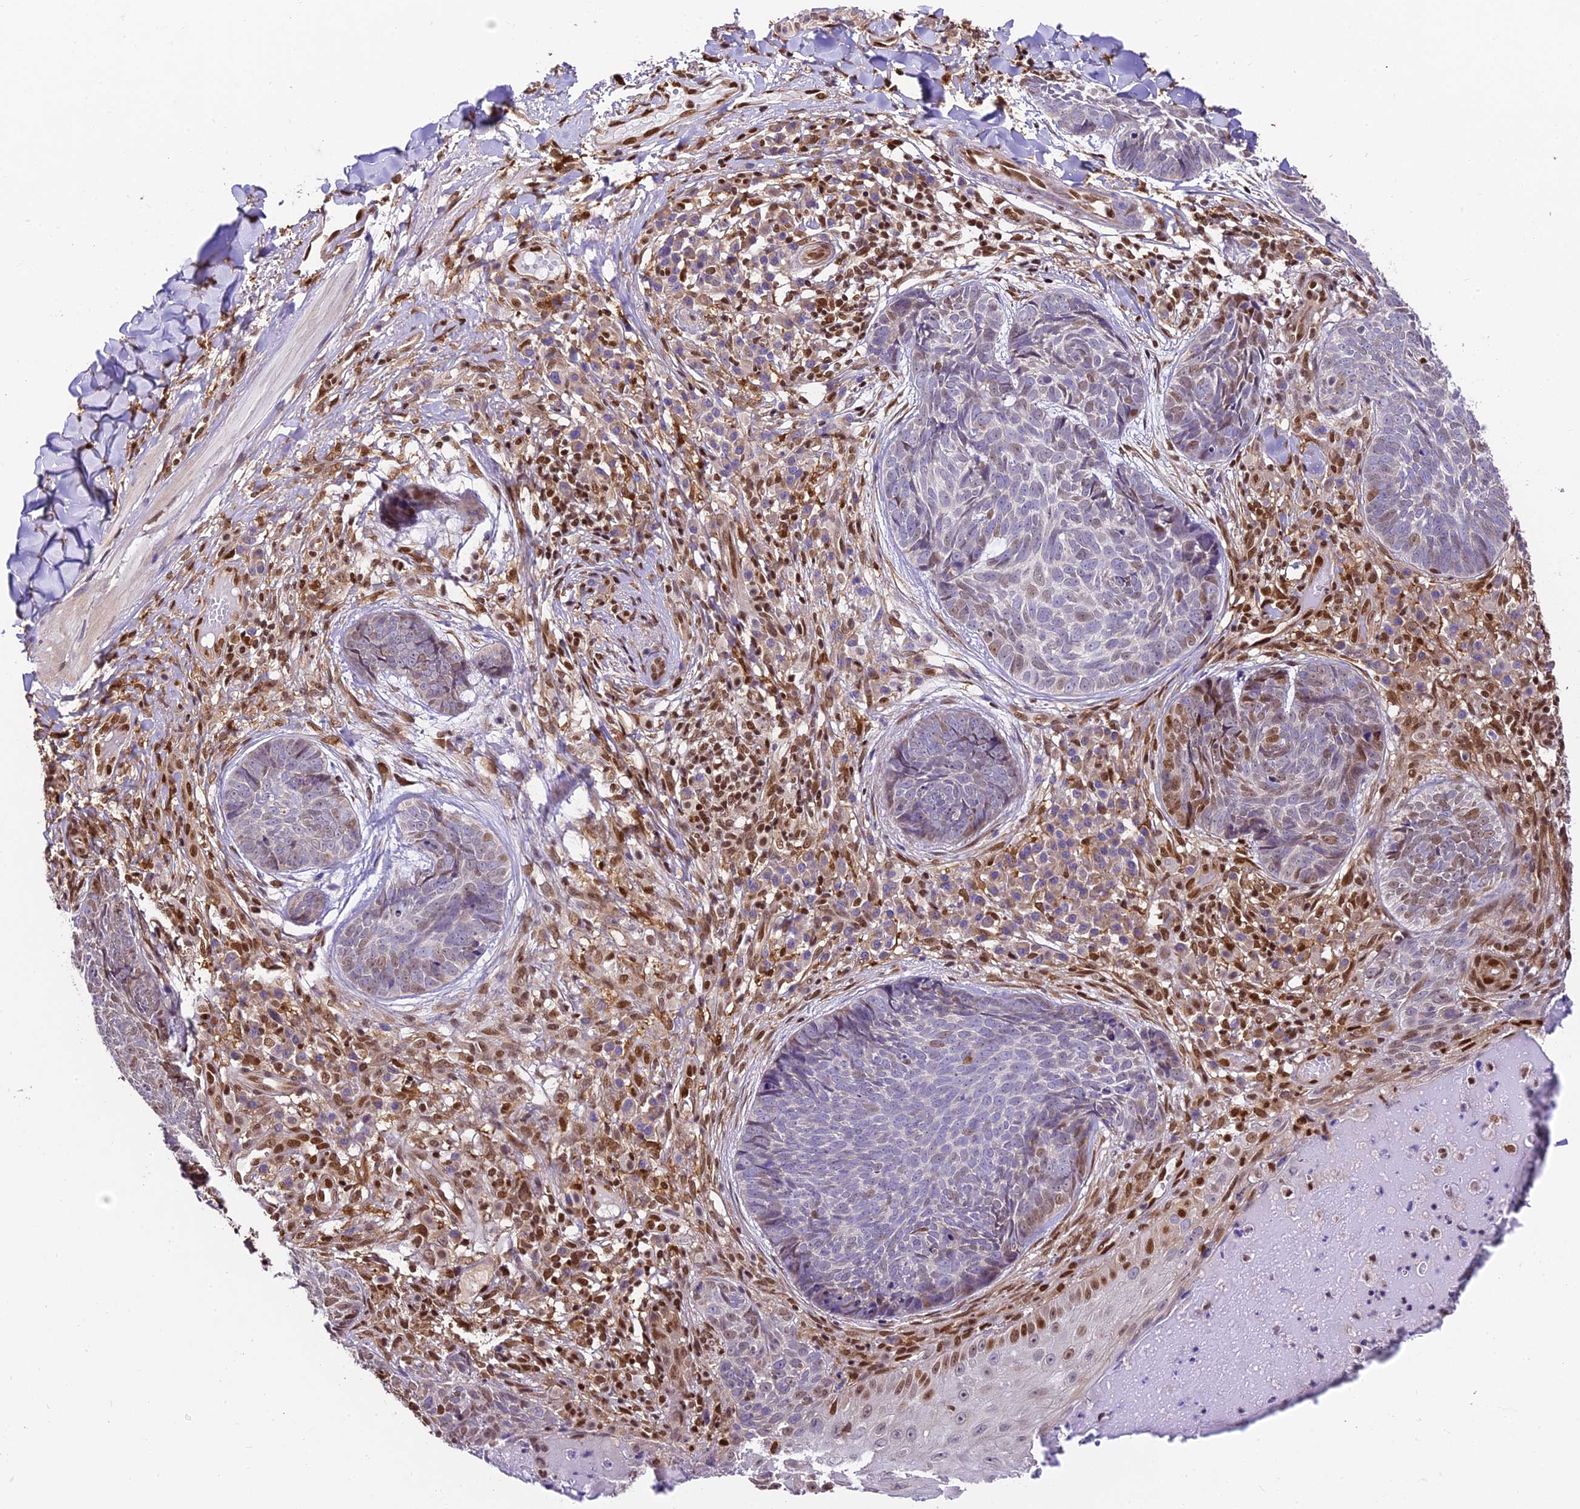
{"staining": {"intensity": "weak", "quantity": "<25%", "location": "nuclear"}, "tissue": "skin cancer", "cell_type": "Tumor cells", "image_type": "cancer", "snomed": [{"axis": "morphology", "description": "Basal cell carcinoma"}, {"axis": "topography", "description": "Skin"}], "caption": "Immunohistochemistry (IHC) photomicrograph of neoplastic tissue: human basal cell carcinoma (skin) stained with DAB (3,3'-diaminobenzidine) reveals no significant protein staining in tumor cells. (Brightfield microscopy of DAB (3,3'-diaminobenzidine) immunohistochemistry at high magnification).", "gene": "TRIM22", "patient": {"sex": "female", "age": 61}}